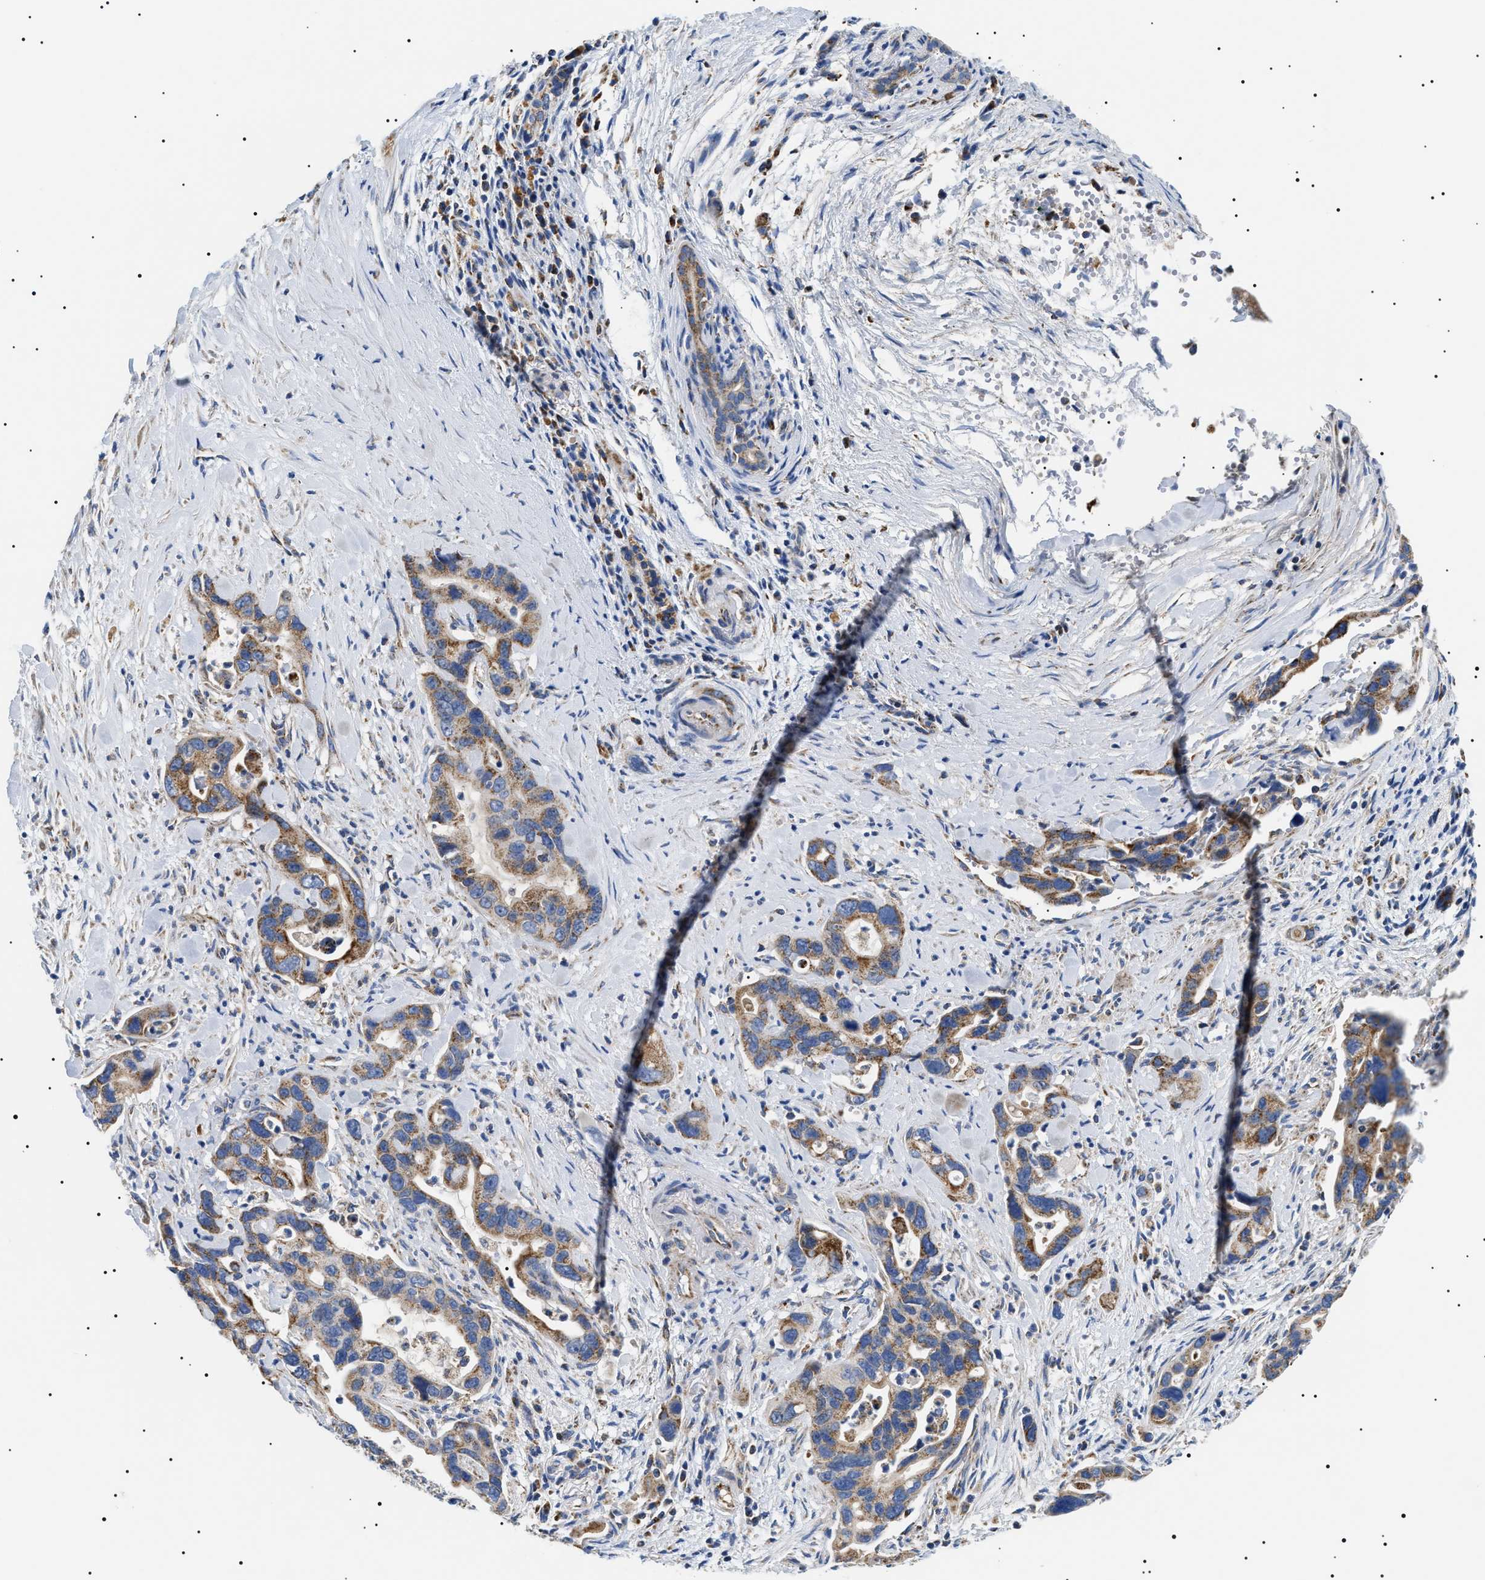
{"staining": {"intensity": "moderate", "quantity": ">75%", "location": "cytoplasmic/membranous"}, "tissue": "pancreatic cancer", "cell_type": "Tumor cells", "image_type": "cancer", "snomed": [{"axis": "morphology", "description": "Adenocarcinoma, NOS"}, {"axis": "topography", "description": "Pancreas"}], "caption": "Moderate cytoplasmic/membranous staining for a protein is seen in about >75% of tumor cells of pancreatic cancer (adenocarcinoma) using immunohistochemistry (IHC).", "gene": "OXSM", "patient": {"sex": "female", "age": 70}}